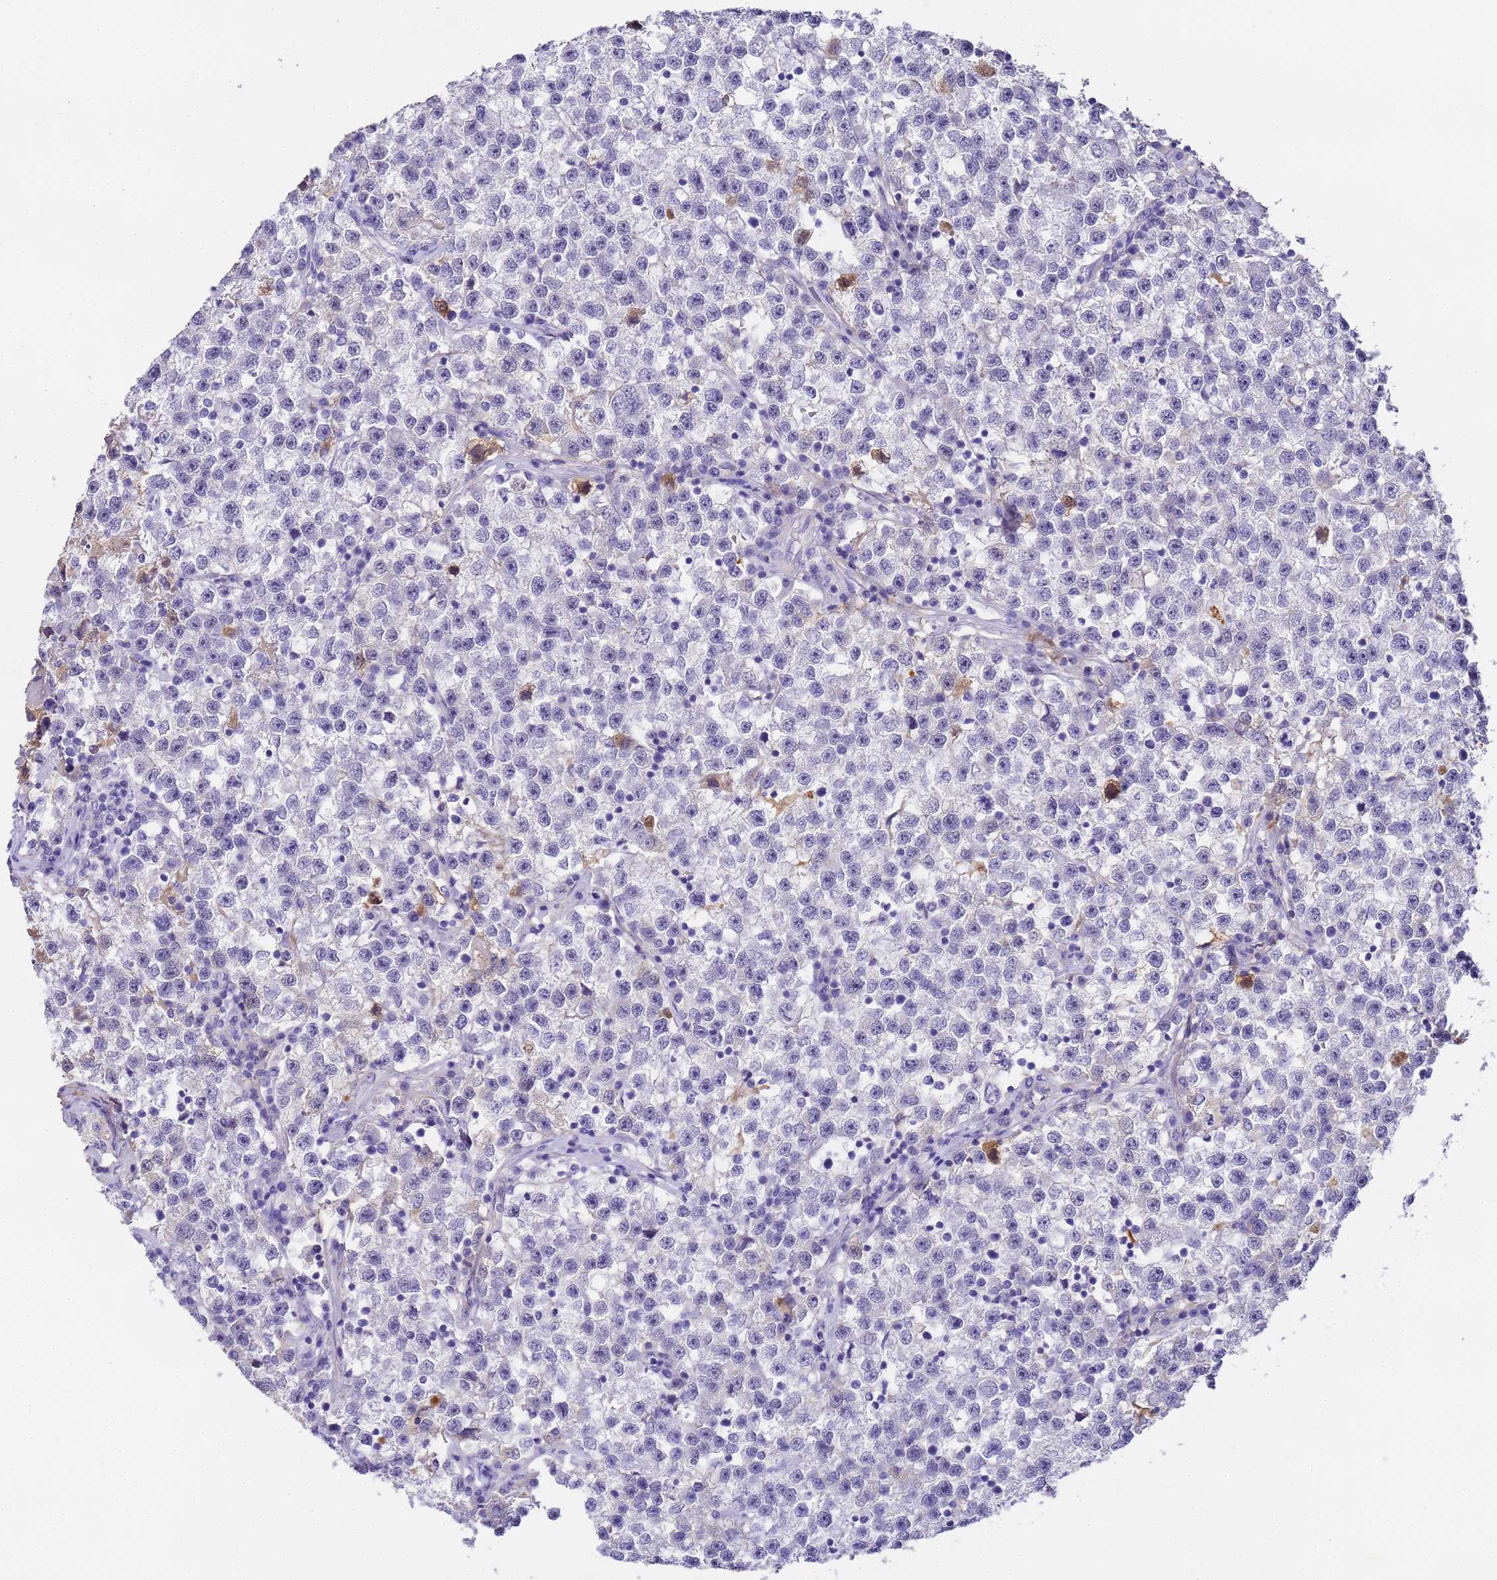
{"staining": {"intensity": "negative", "quantity": "none", "location": "none"}, "tissue": "testis cancer", "cell_type": "Tumor cells", "image_type": "cancer", "snomed": [{"axis": "morphology", "description": "Seminoma, NOS"}, {"axis": "topography", "description": "Testis"}], "caption": "Immunohistochemical staining of human seminoma (testis) displays no significant positivity in tumor cells.", "gene": "CFHR2", "patient": {"sex": "male", "age": 22}}